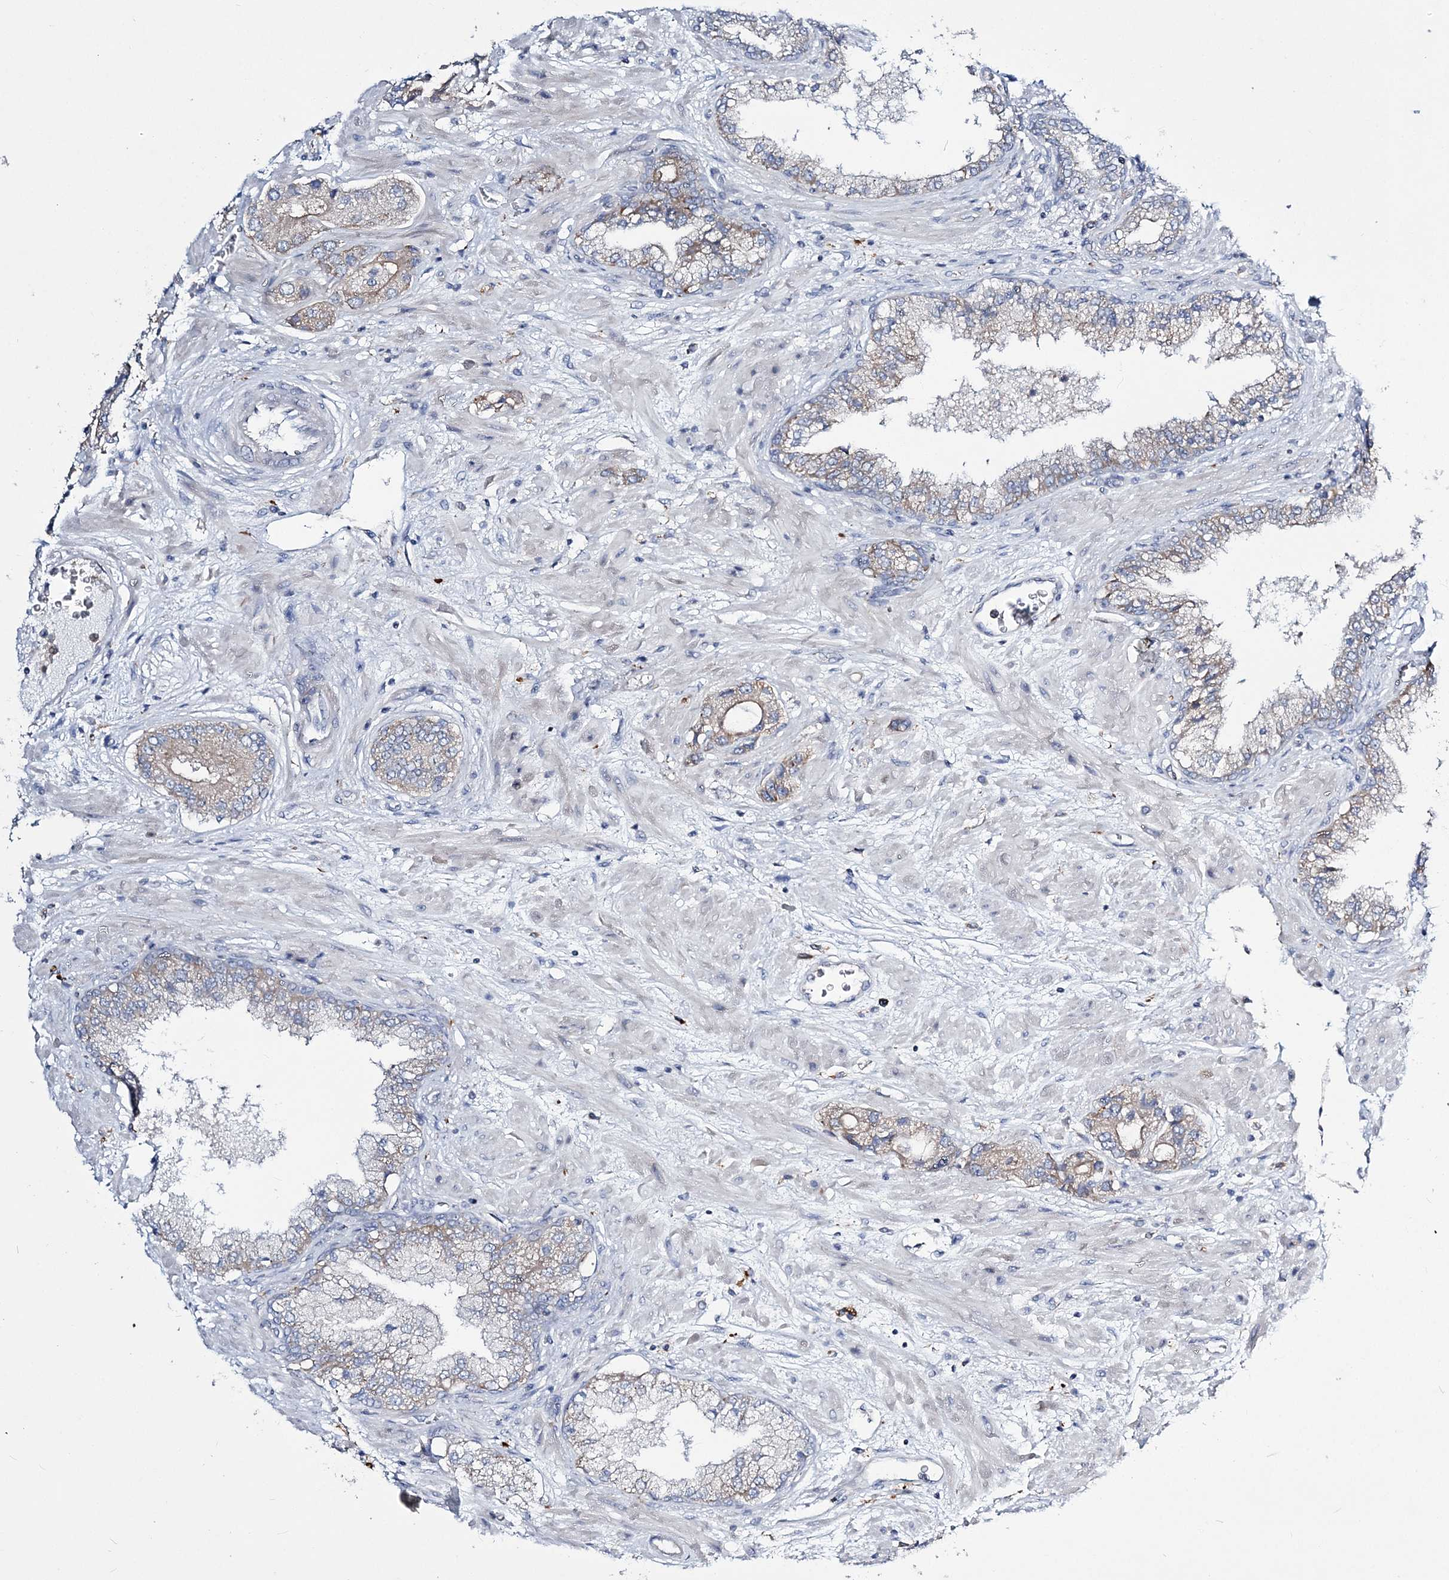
{"staining": {"intensity": "weak", "quantity": "<25%", "location": "cytoplasmic/membranous"}, "tissue": "prostate cancer", "cell_type": "Tumor cells", "image_type": "cancer", "snomed": [{"axis": "morphology", "description": "Normal tissue, NOS"}, {"axis": "morphology", "description": "Adenocarcinoma, High grade"}, {"axis": "topography", "description": "Prostate"}, {"axis": "topography", "description": "Peripheral nerve tissue"}], "caption": "An image of prostate cancer stained for a protein exhibits no brown staining in tumor cells.", "gene": "ATP11B", "patient": {"sex": "male", "age": 59}}